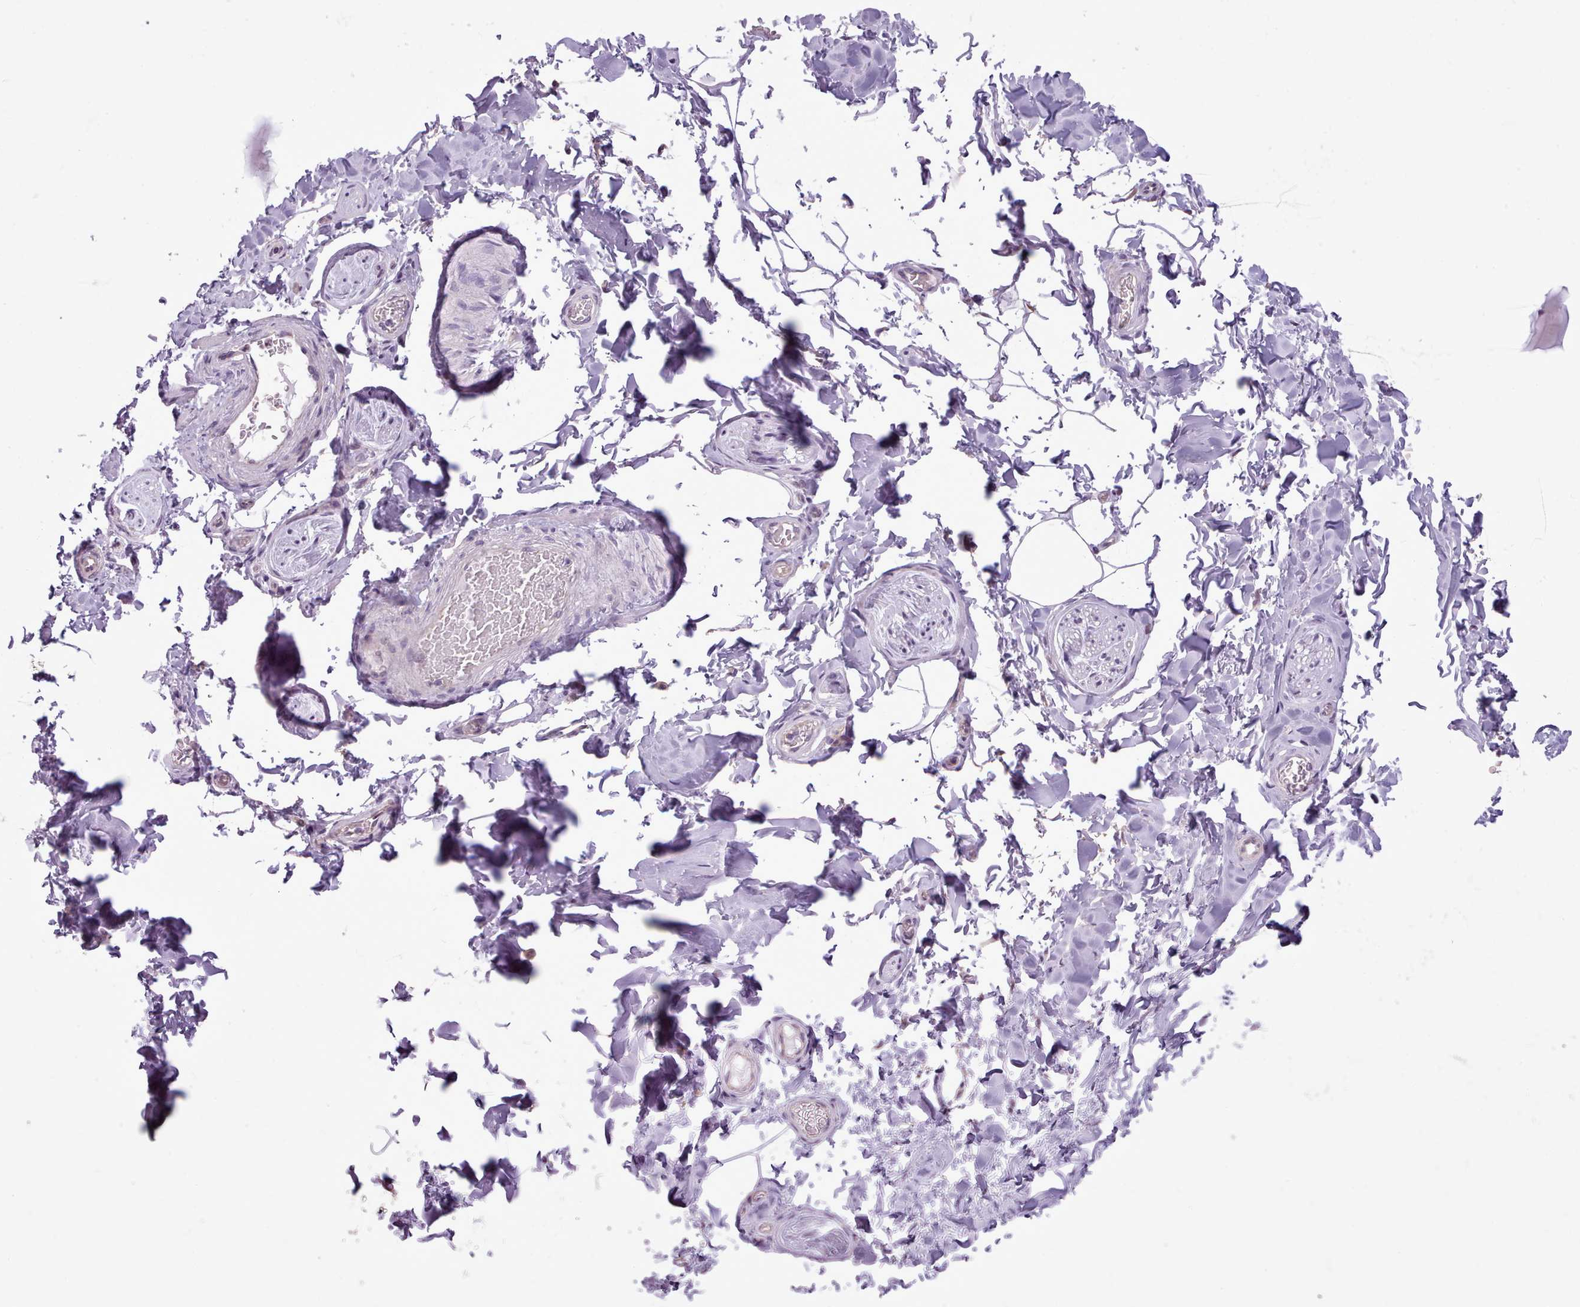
{"staining": {"intensity": "negative", "quantity": "none", "location": "none"}, "tissue": "adipose tissue", "cell_type": "Adipocytes", "image_type": "normal", "snomed": [{"axis": "morphology", "description": "Normal tissue, NOS"}, {"axis": "topography", "description": "Soft tissue"}, {"axis": "topography", "description": "Adipose tissue"}, {"axis": "topography", "description": "Vascular tissue"}, {"axis": "topography", "description": "Peripheral nerve tissue"}], "caption": "The immunohistochemistry image has no significant positivity in adipocytes of adipose tissue.", "gene": "SLURP1", "patient": {"sex": "male", "age": 46}}